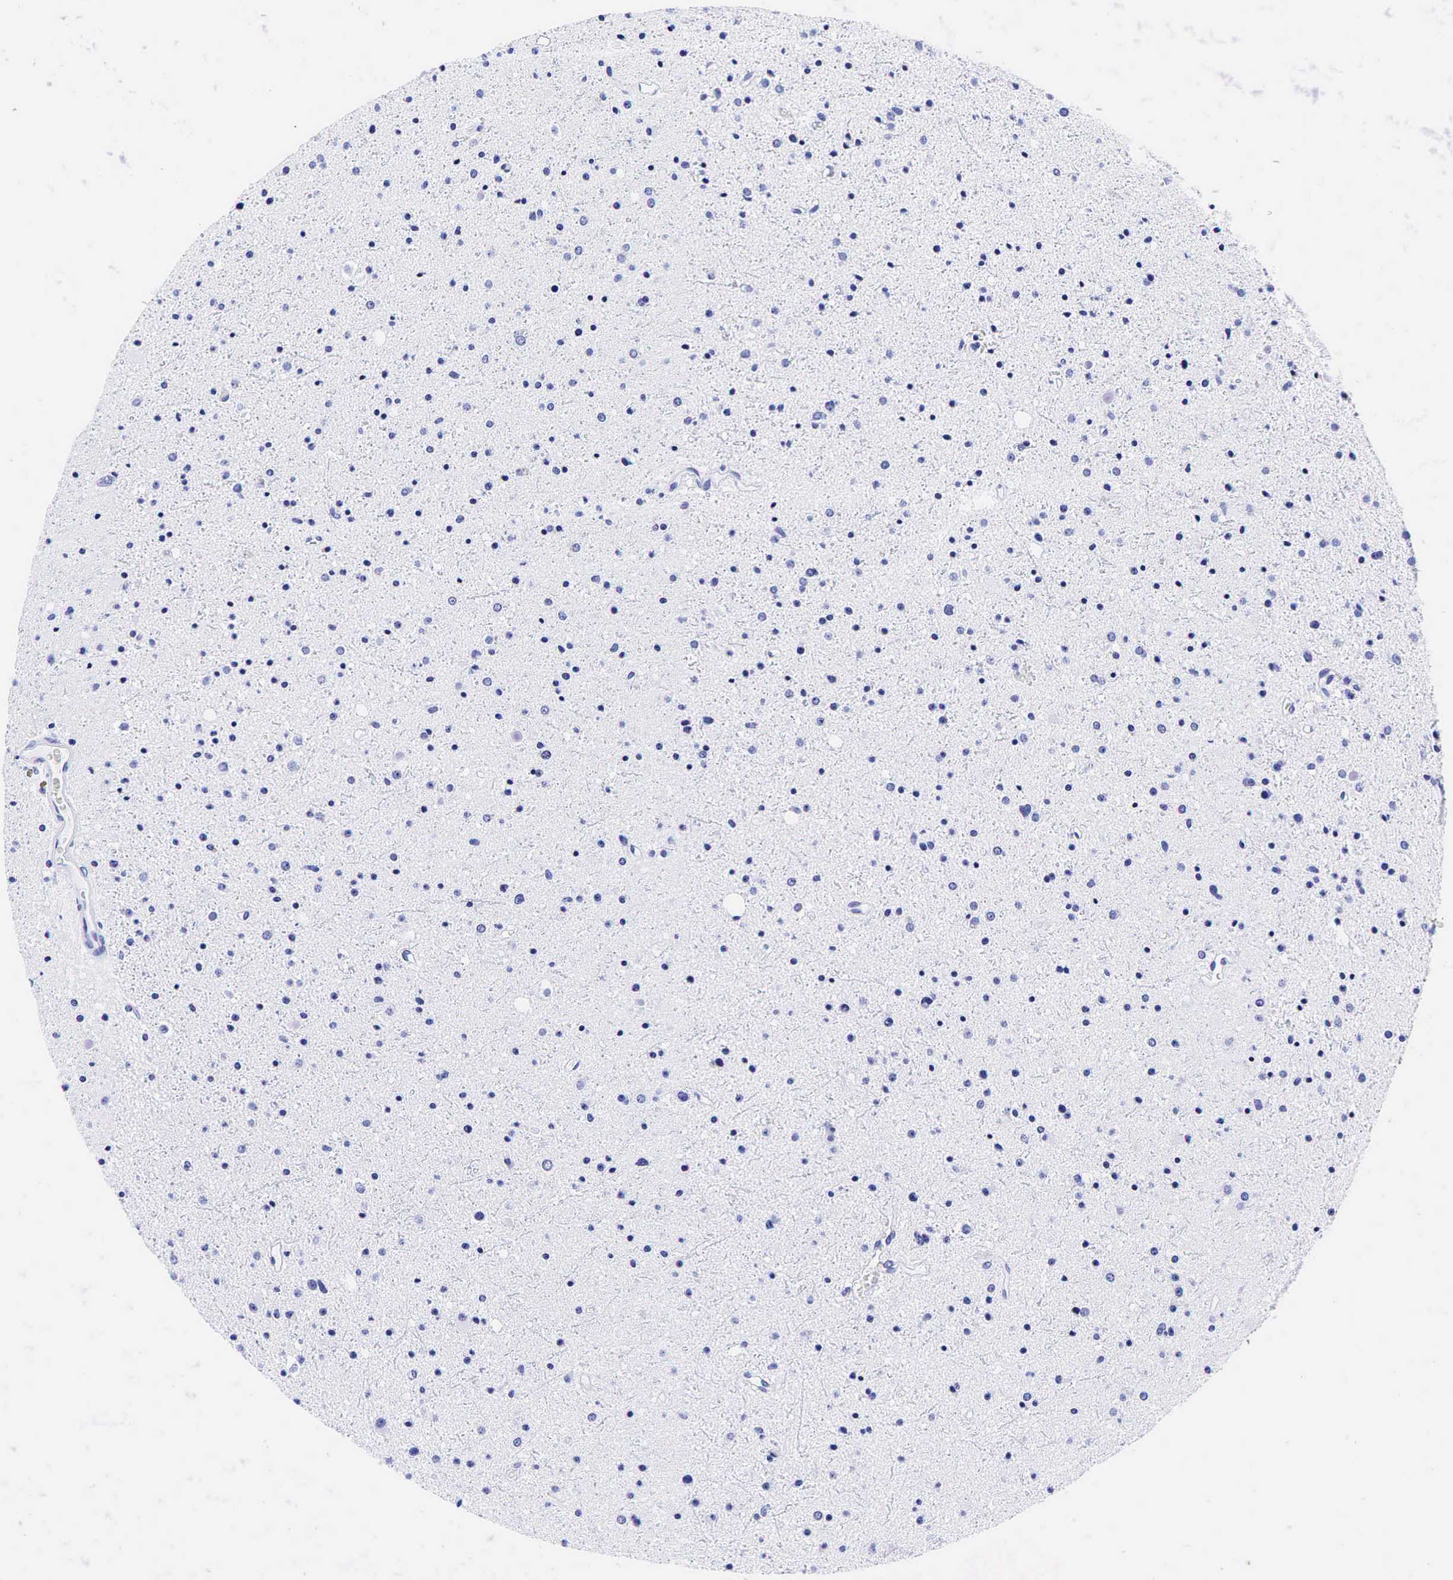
{"staining": {"intensity": "negative", "quantity": "none", "location": "none"}, "tissue": "glioma", "cell_type": "Tumor cells", "image_type": "cancer", "snomed": [{"axis": "morphology", "description": "Glioma, malignant, Low grade"}, {"axis": "topography", "description": "Brain"}], "caption": "High power microscopy histopathology image of an immunohistochemistry (IHC) histopathology image of glioma, revealing no significant expression in tumor cells. (Immunohistochemistry (ihc), brightfield microscopy, high magnification).", "gene": "GAST", "patient": {"sex": "female", "age": 46}}